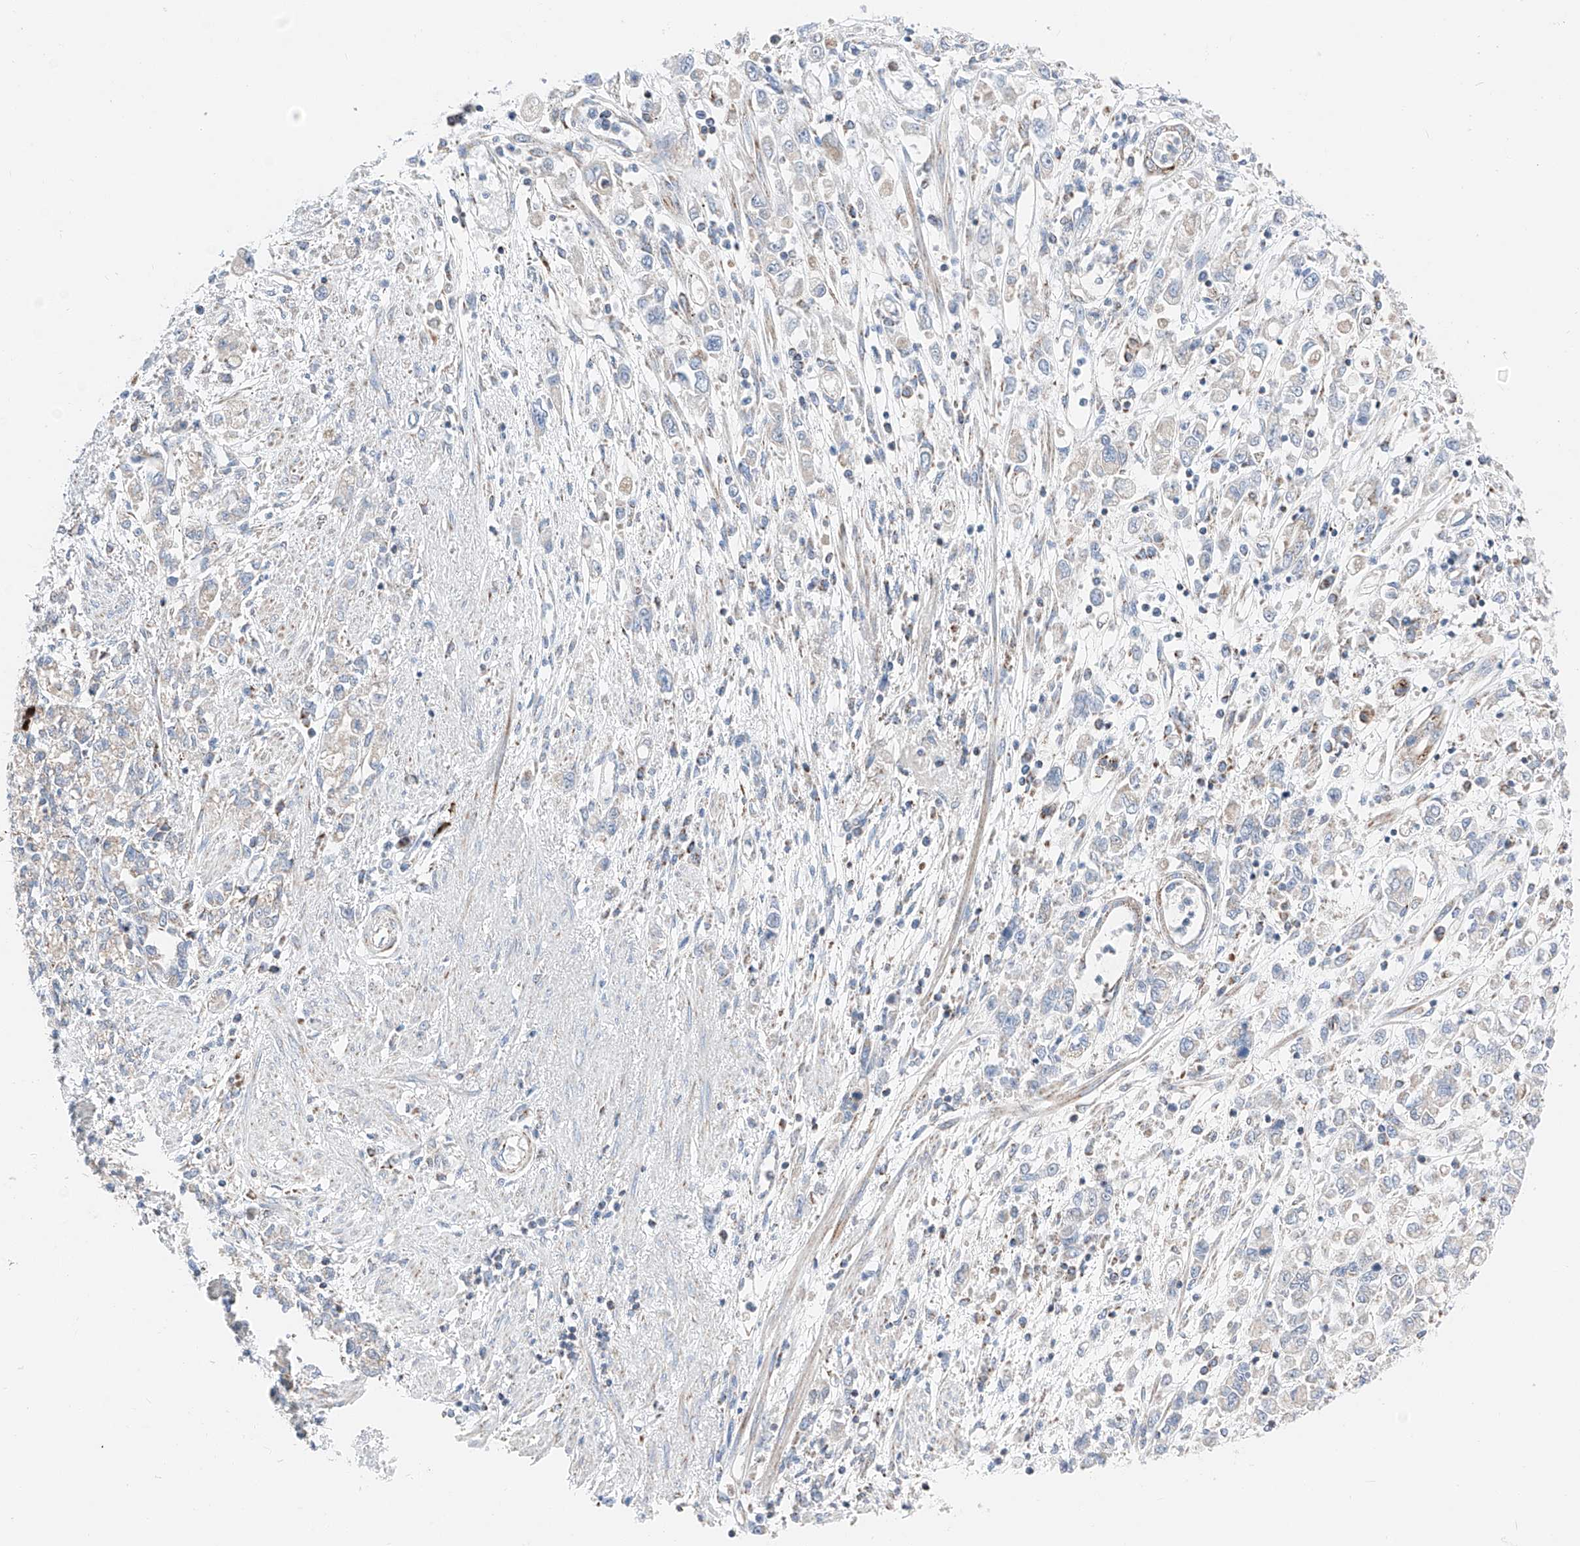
{"staining": {"intensity": "weak", "quantity": "<25%", "location": "cytoplasmic/membranous"}, "tissue": "stomach cancer", "cell_type": "Tumor cells", "image_type": "cancer", "snomed": [{"axis": "morphology", "description": "Adenocarcinoma, NOS"}, {"axis": "topography", "description": "Stomach"}], "caption": "Image shows no significant protein positivity in tumor cells of stomach adenocarcinoma. (Brightfield microscopy of DAB immunohistochemistry at high magnification).", "gene": "MRAP", "patient": {"sex": "female", "age": 76}}